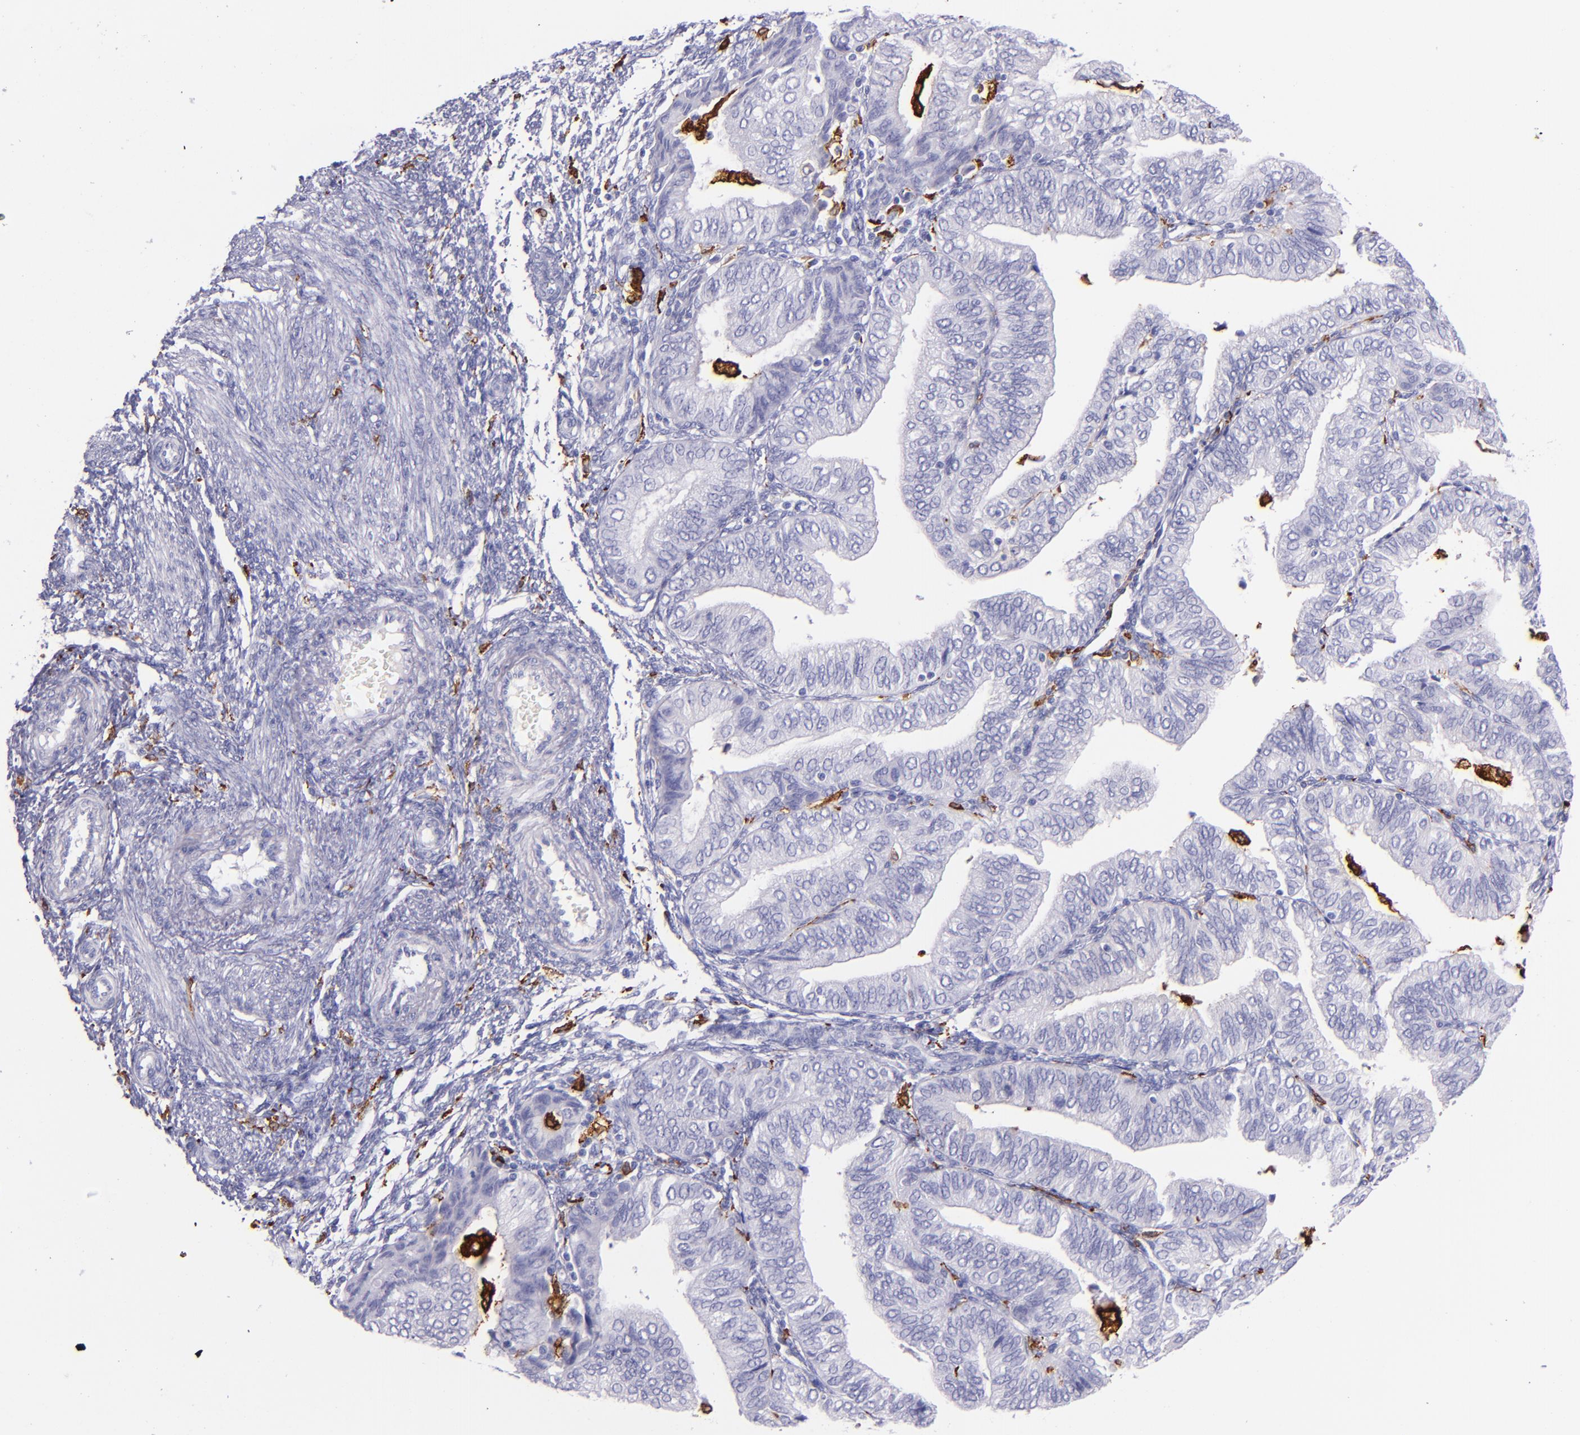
{"staining": {"intensity": "negative", "quantity": "none", "location": "none"}, "tissue": "endometrial cancer", "cell_type": "Tumor cells", "image_type": "cancer", "snomed": [{"axis": "morphology", "description": "Adenocarcinoma, NOS"}, {"axis": "topography", "description": "Endometrium"}], "caption": "This is an IHC photomicrograph of human endometrial adenocarcinoma. There is no positivity in tumor cells.", "gene": "CD163", "patient": {"sex": "female", "age": 51}}